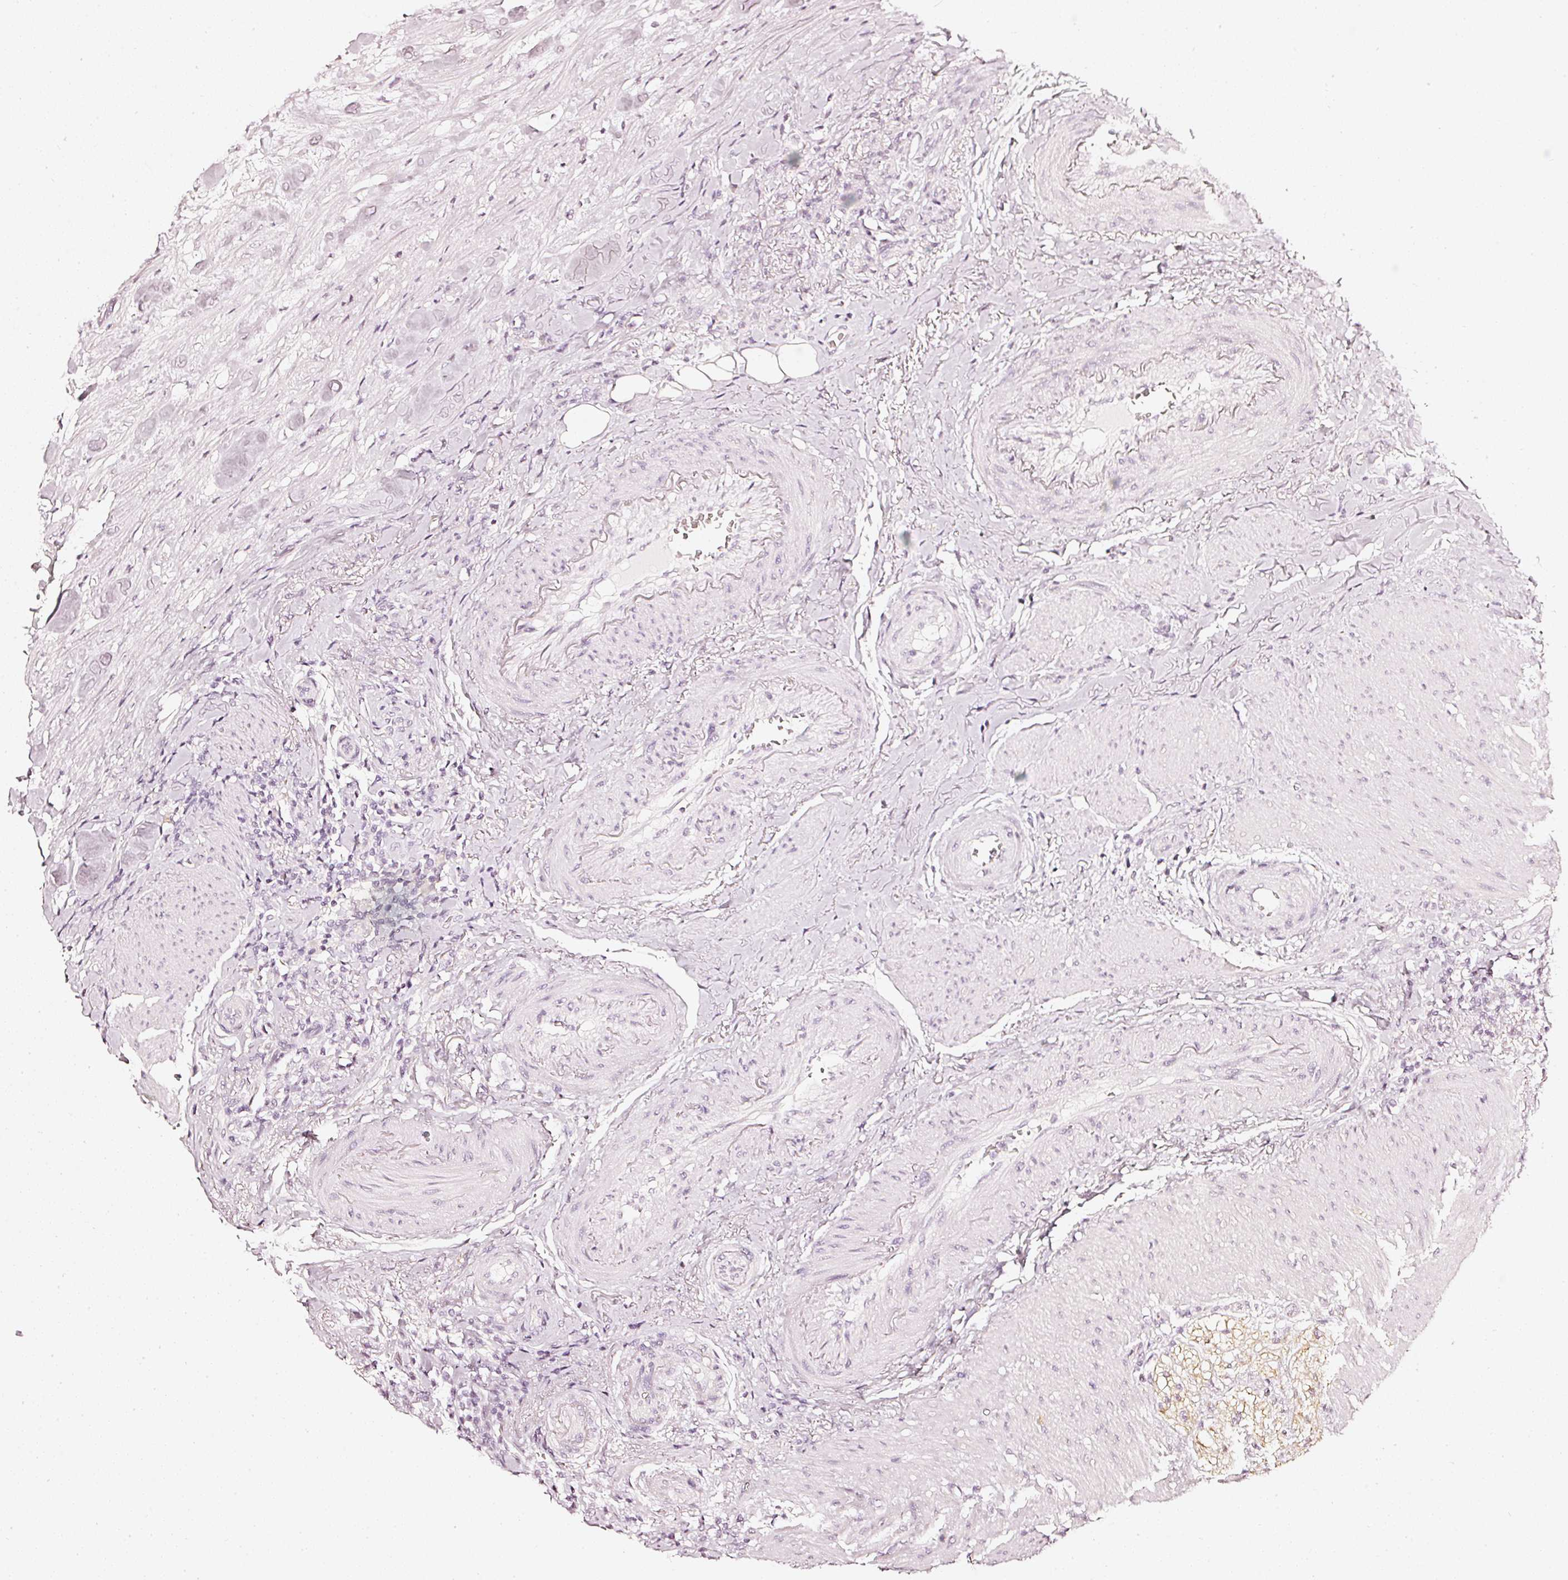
{"staining": {"intensity": "negative", "quantity": "none", "location": "none"}, "tissue": "colorectal cancer", "cell_type": "Tumor cells", "image_type": "cancer", "snomed": [{"axis": "morphology", "description": "Adenocarcinoma, NOS"}, {"axis": "topography", "description": "Colon"}], "caption": "Histopathology image shows no significant protein positivity in tumor cells of colorectal cancer. (DAB immunohistochemistry (IHC) visualized using brightfield microscopy, high magnification).", "gene": "CNP", "patient": {"sex": "male", "age": 82}}